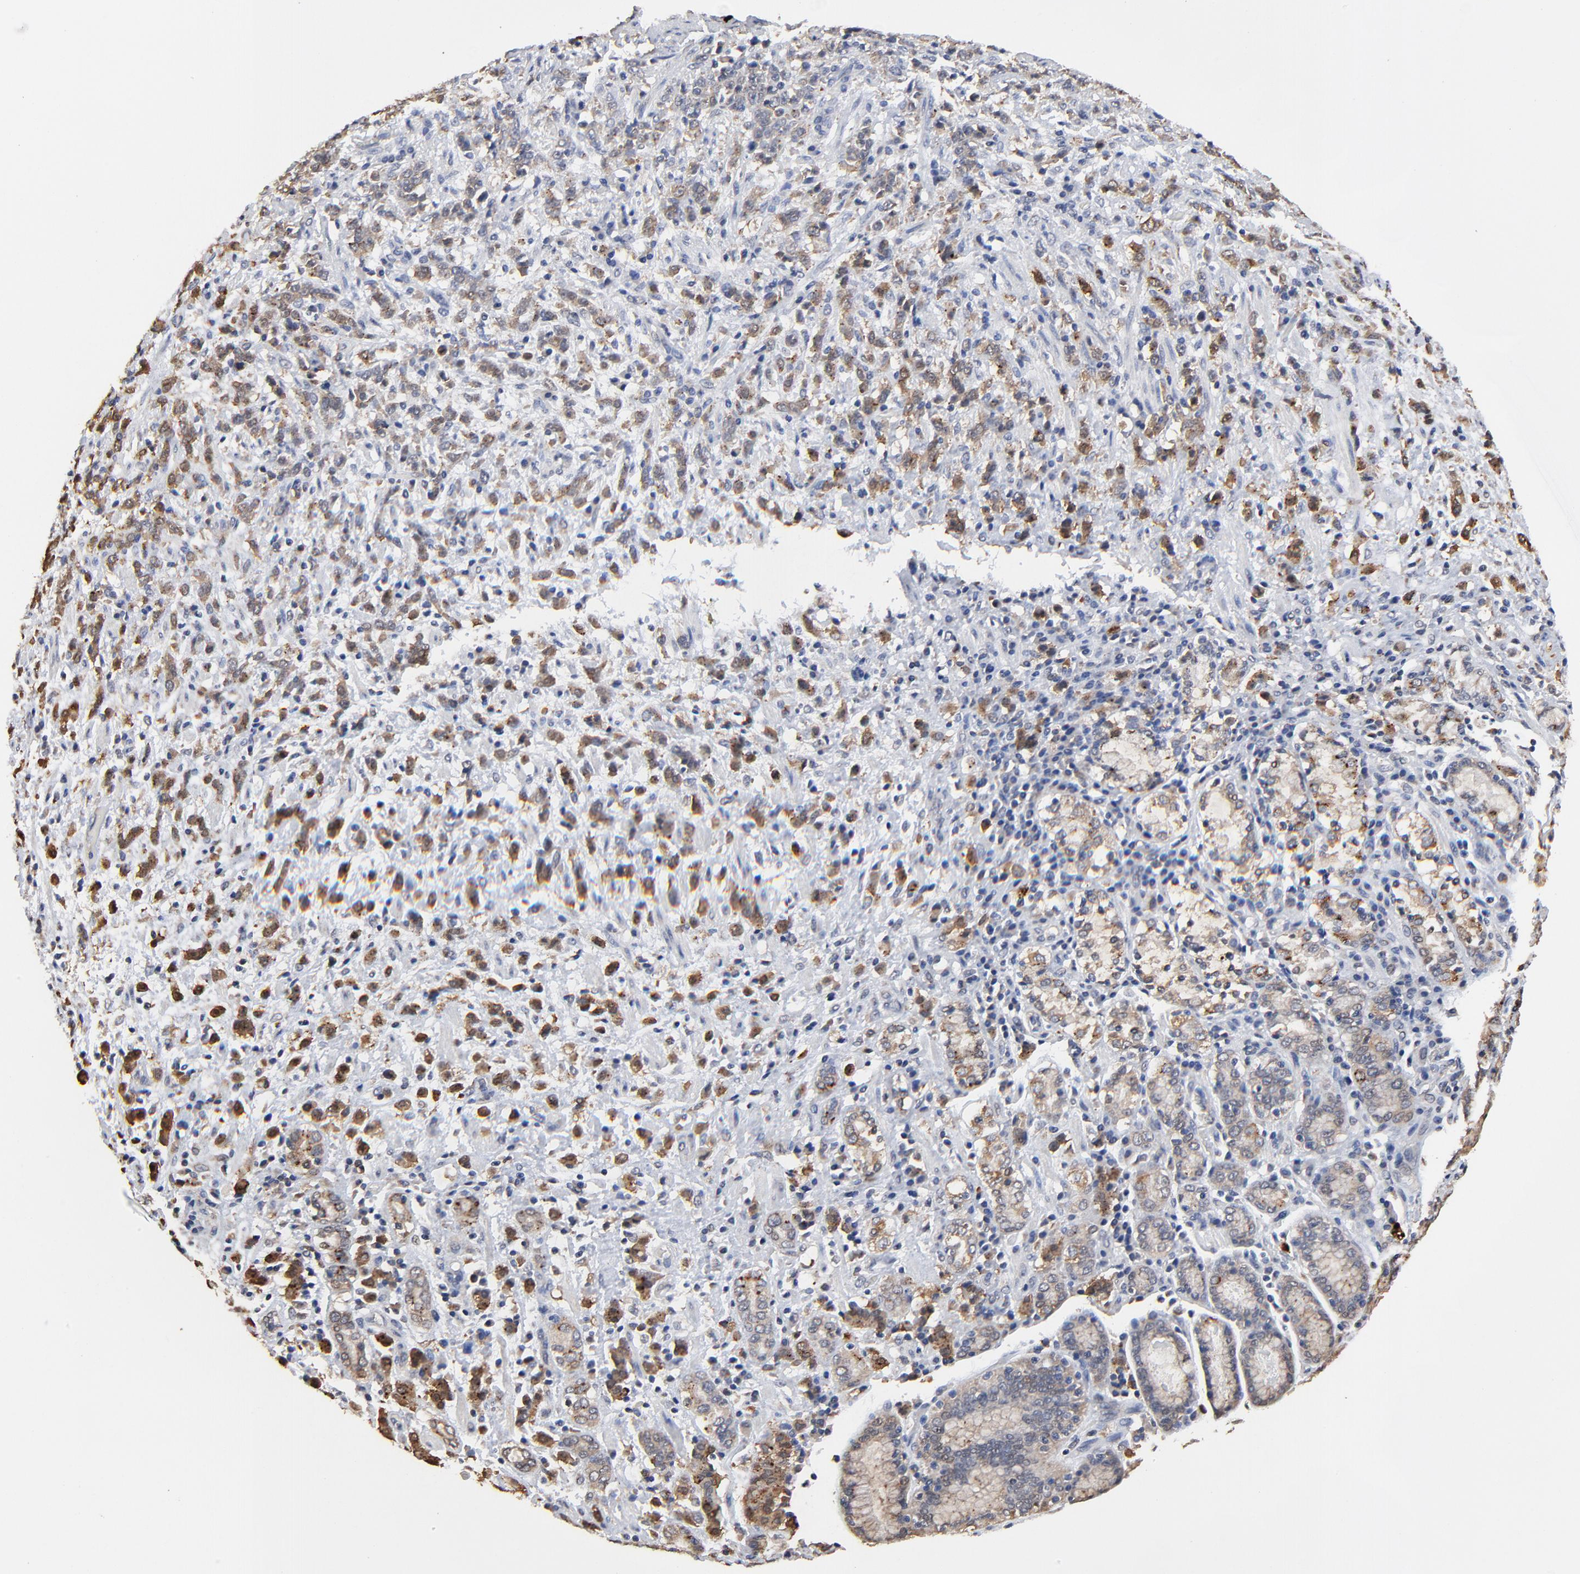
{"staining": {"intensity": "moderate", "quantity": ">75%", "location": "cytoplasmic/membranous"}, "tissue": "stomach cancer", "cell_type": "Tumor cells", "image_type": "cancer", "snomed": [{"axis": "morphology", "description": "Adenocarcinoma, NOS"}, {"axis": "topography", "description": "Stomach, lower"}], "caption": "Immunohistochemical staining of human stomach cancer displays moderate cytoplasmic/membranous protein positivity in approximately >75% of tumor cells.", "gene": "LGALS3", "patient": {"sex": "male", "age": 88}}